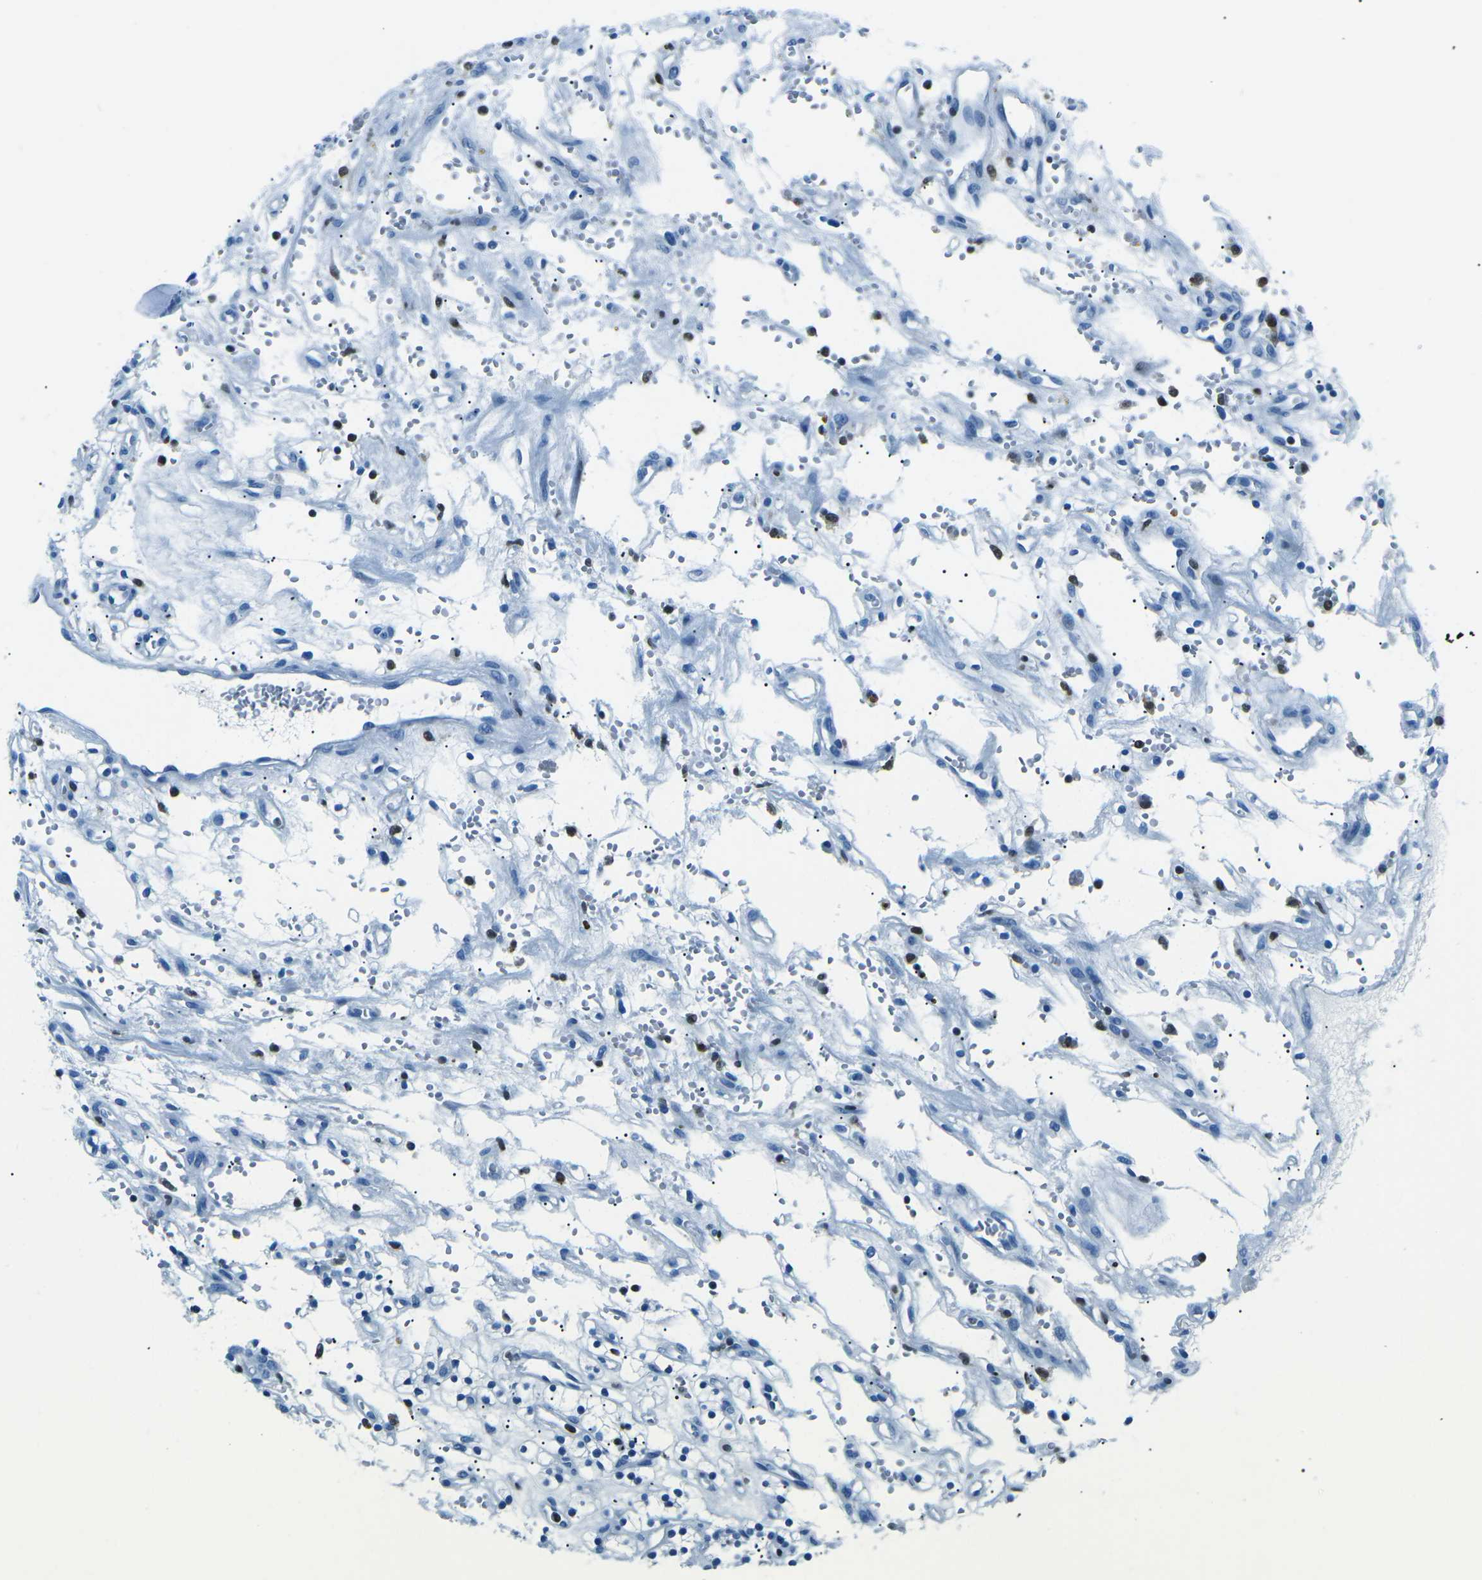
{"staining": {"intensity": "negative", "quantity": "none", "location": "none"}, "tissue": "renal cancer", "cell_type": "Tumor cells", "image_type": "cancer", "snomed": [{"axis": "morphology", "description": "Adenocarcinoma, NOS"}, {"axis": "topography", "description": "Kidney"}], "caption": "Renal cancer was stained to show a protein in brown. There is no significant expression in tumor cells. (DAB IHC, high magnification).", "gene": "CELF2", "patient": {"sex": "female", "age": 57}}